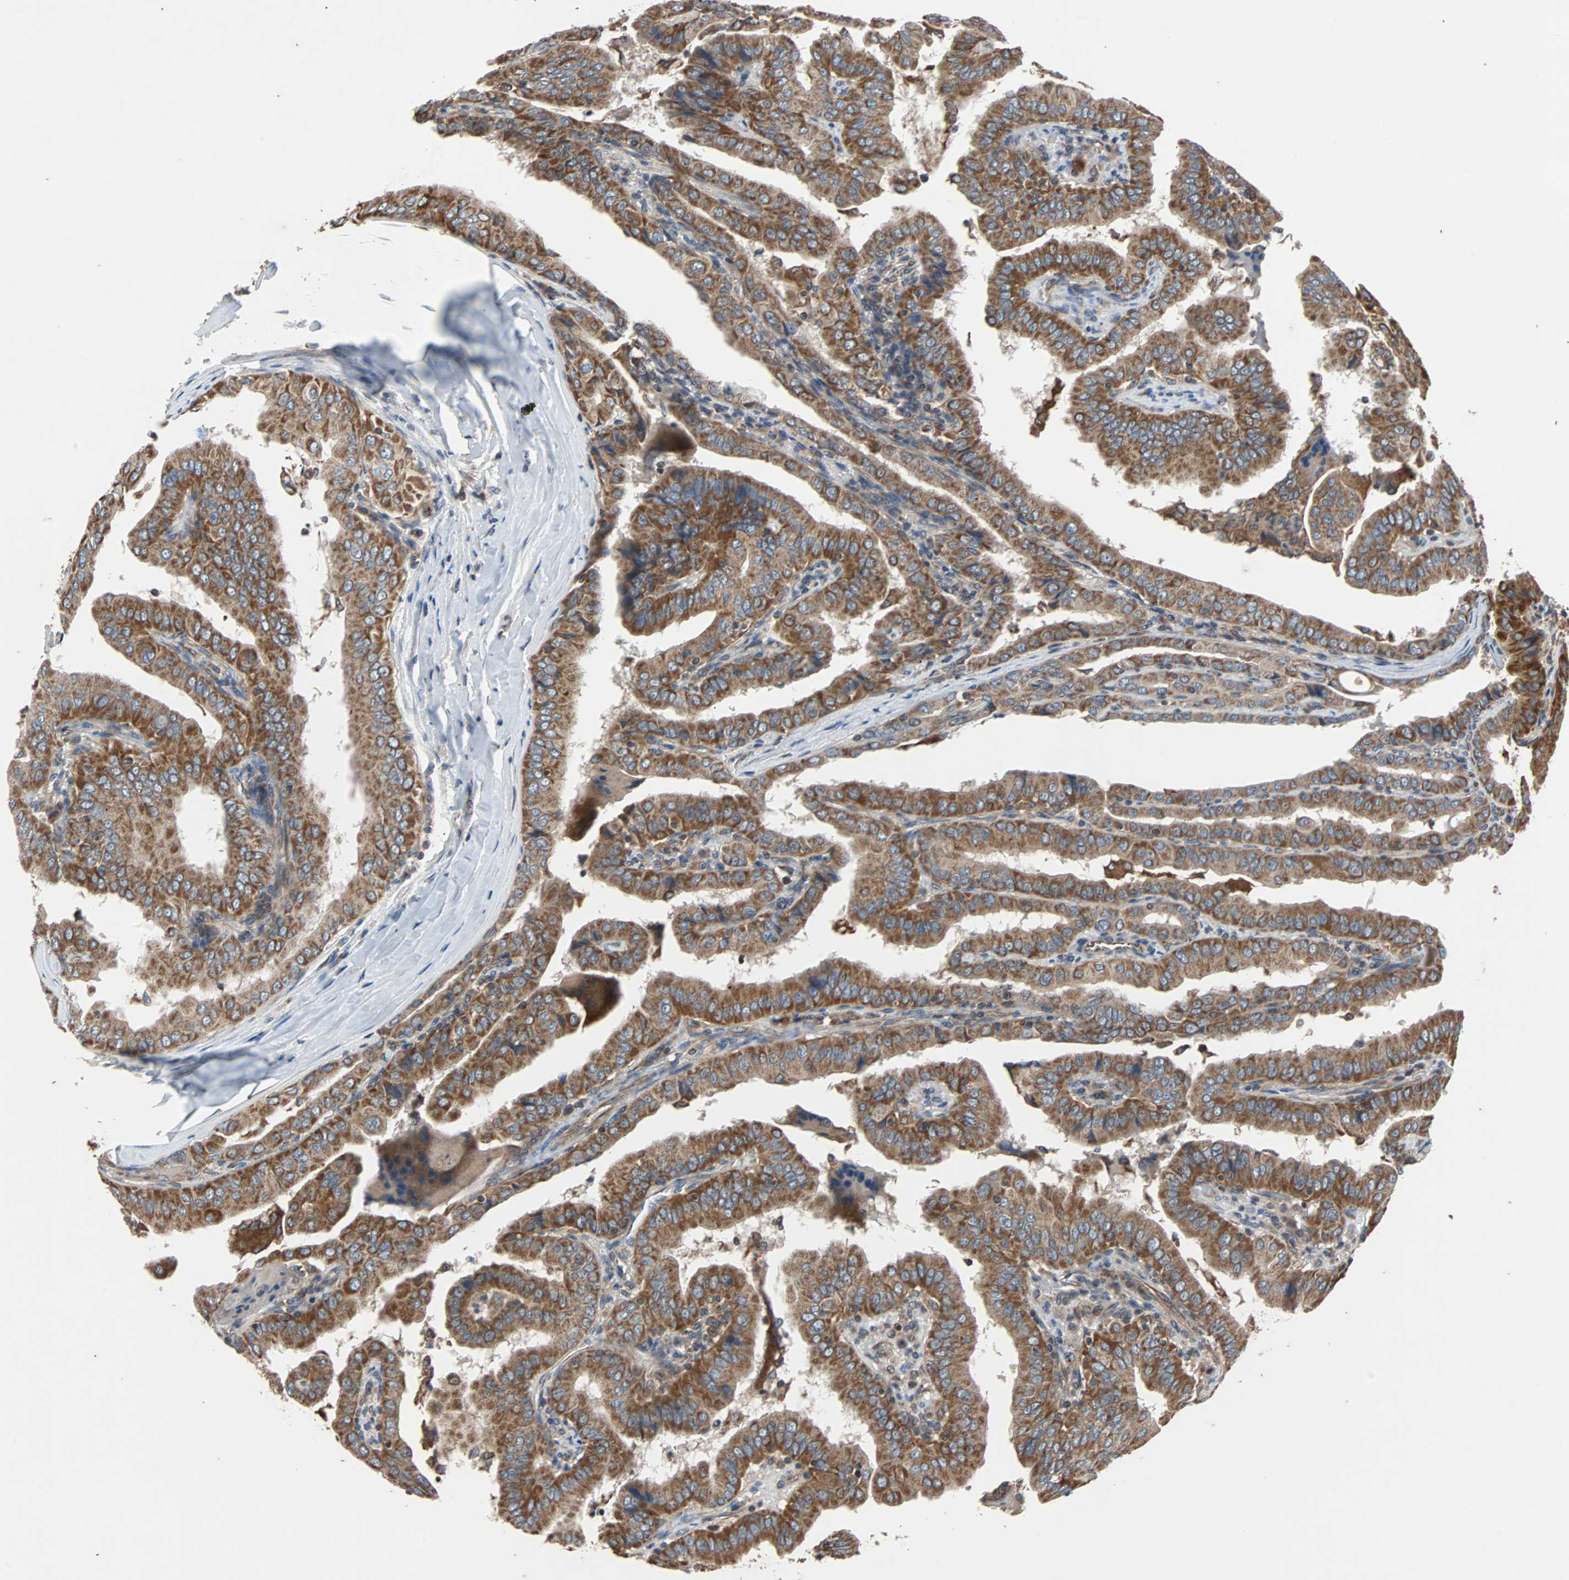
{"staining": {"intensity": "moderate", "quantity": ">75%", "location": "cytoplasmic/membranous"}, "tissue": "thyroid cancer", "cell_type": "Tumor cells", "image_type": "cancer", "snomed": [{"axis": "morphology", "description": "Papillary adenocarcinoma, NOS"}, {"axis": "topography", "description": "Thyroid gland"}], "caption": "Tumor cells demonstrate medium levels of moderate cytoplasmic/membranous positivity in about >75% of cells in human thyroid cancer.", "gene": "ACTR3", "patient": {"sex": "male", "age": 33}}